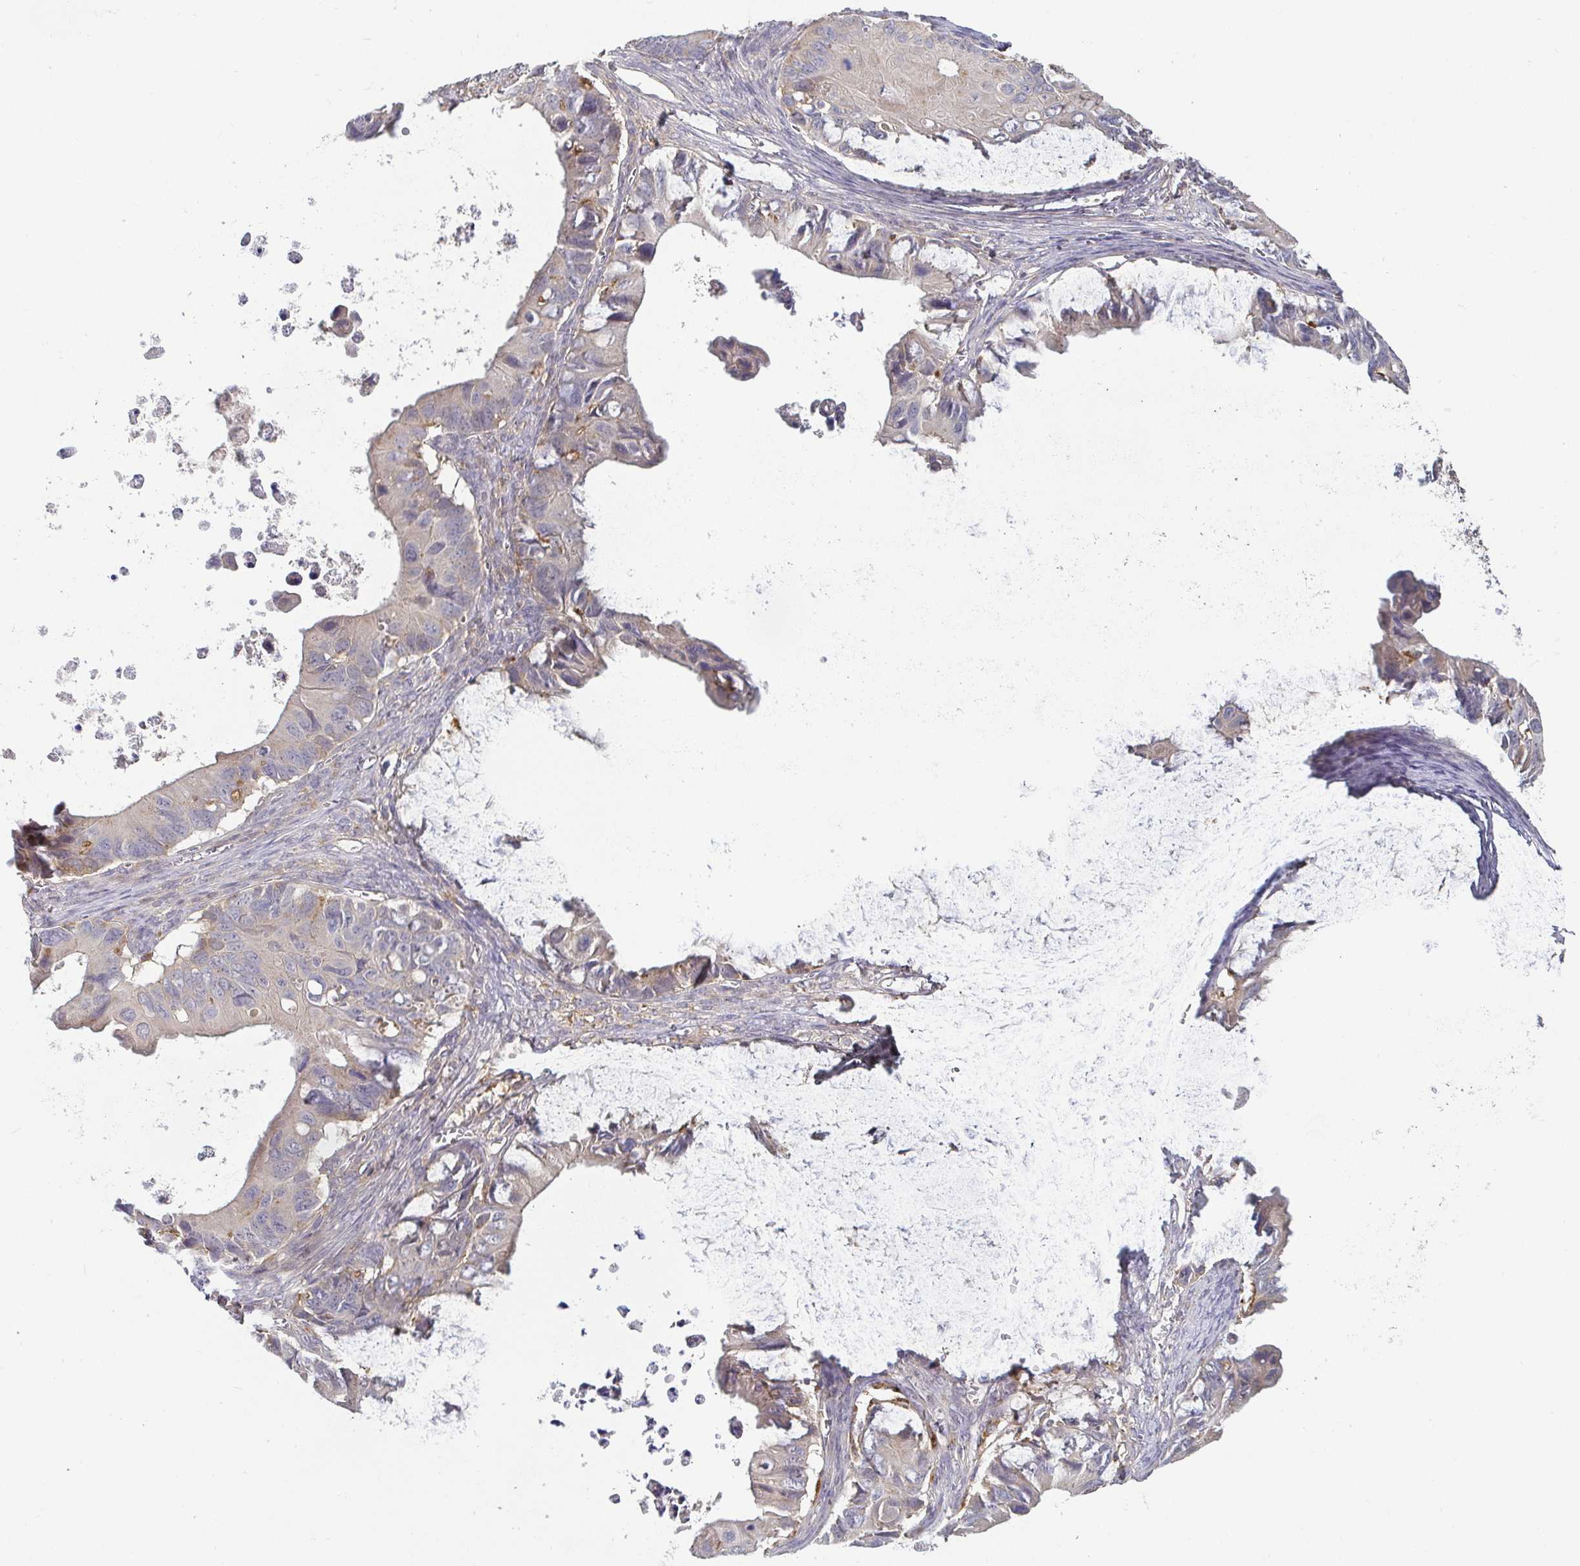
{"staining": {"intensity": "negative", "quantity": "none", "location": "none"}, "tissue": "ovarian cancer", "cell_type": "Tumor cells", "image_type": "cancer", "snomed": [{"axis": "morphology", "description": "Cystadenocarcinoma, mucinous, NOS"}, {"axis": "topography", "description": "Ovary"}], "caption": "Immunohistochemical staining of human ovarian mucinous cystadenocarcinoma shows no significant positivity in tumor cells. (DAB (3,3'-diaminobenzidine) immunohistochemistry with hematoxylin counter stain).", "gene": "CDH18", "patient": {"sex": "female", "age": 64}}